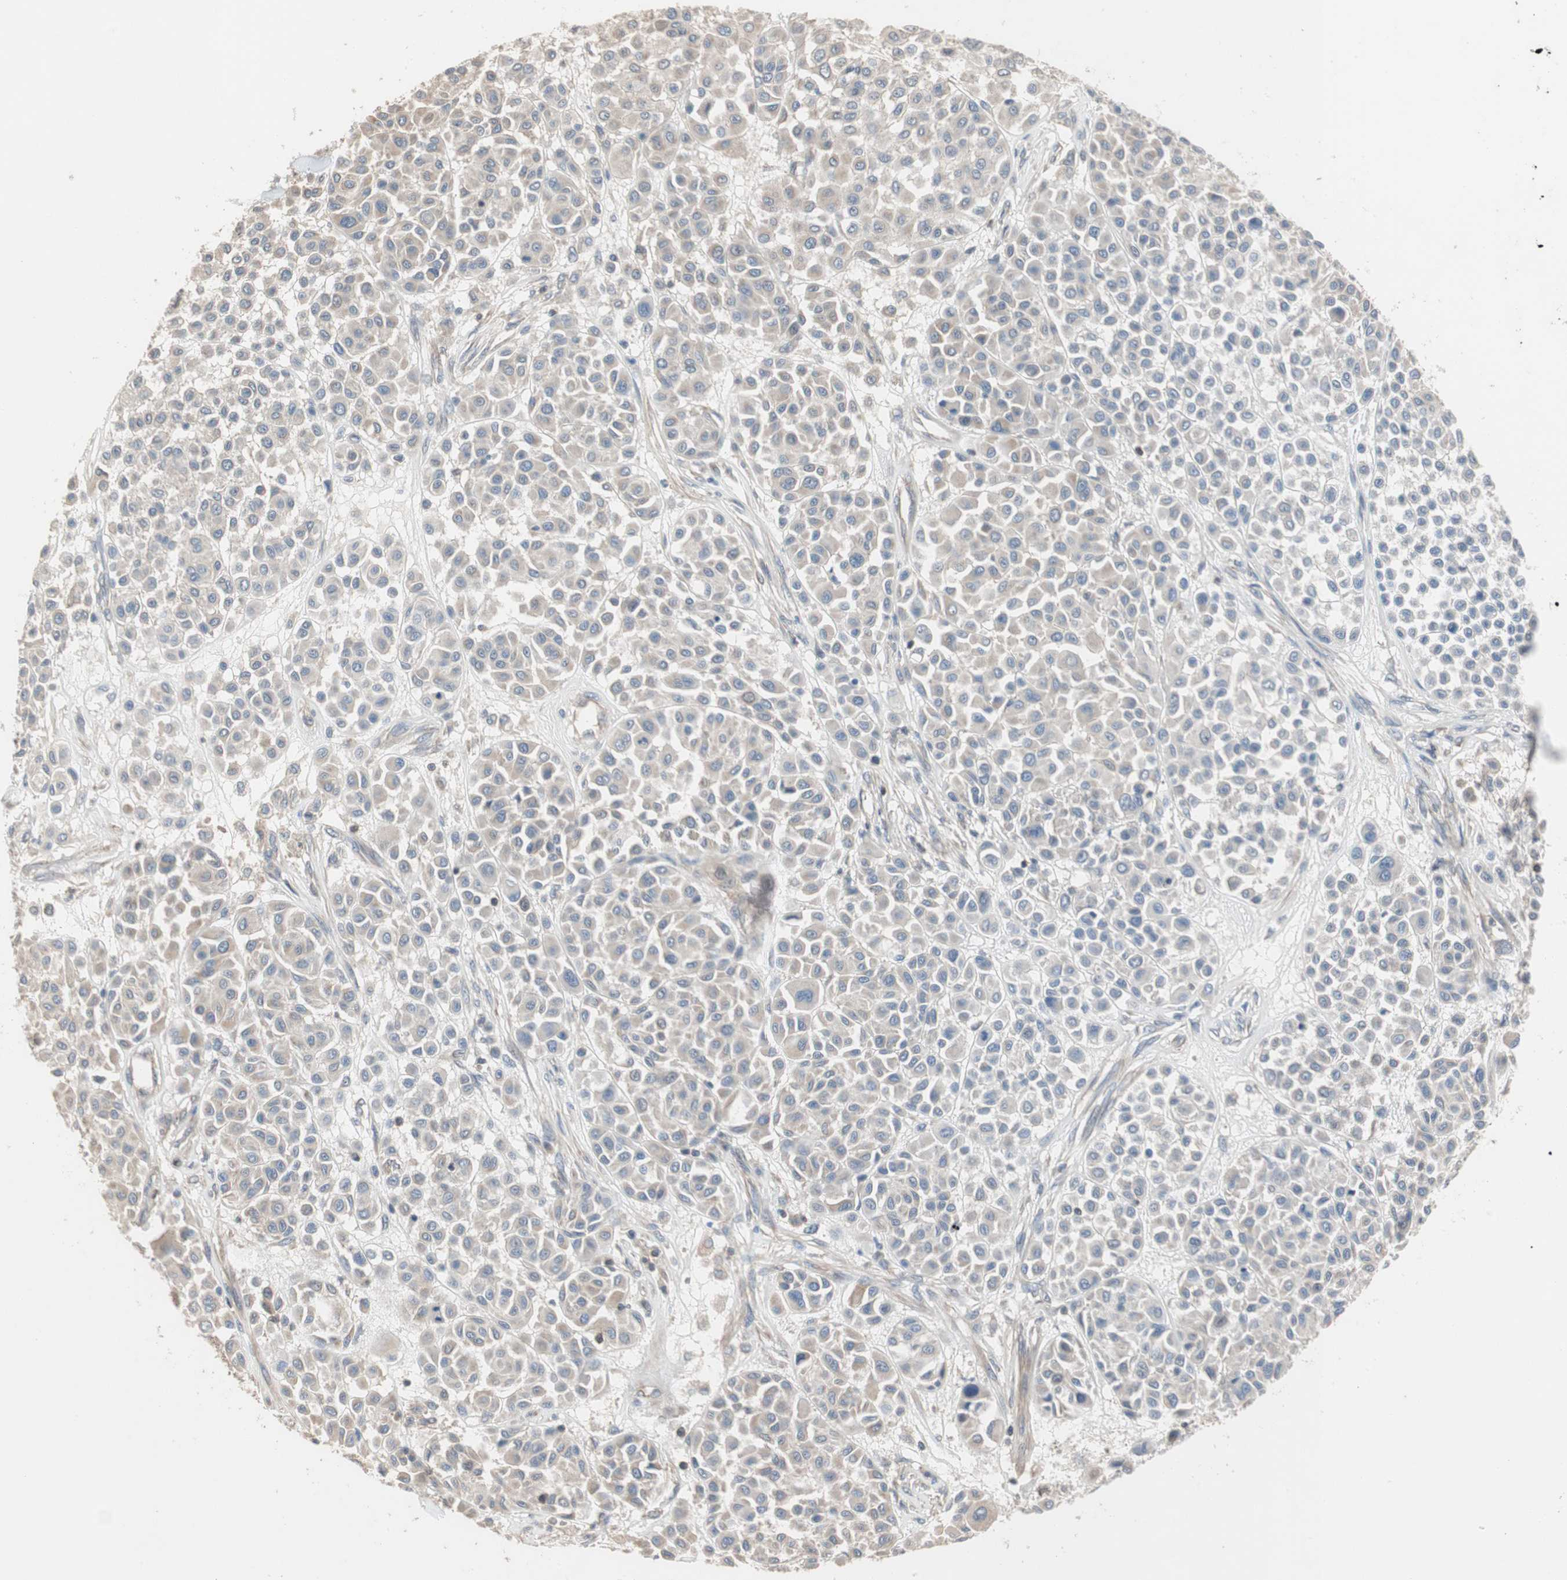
{"staining": {"intensity": "weak", "quantity": ">75%", "location": "cytoplasmic/membranous"}, "tissue": "melanoma", "cell_type": "Tumor cells", "image_type": "cancer", "snomed": [{"axis": "morphology", "description": "Malignant melanoma, Metastatic site"}, {"axis": "topography", "description": "Soft tissue"}], "caption": "Tumor cells demonstrate low levels of weak cytoplasmic/membranous staining in approximately >75% of cells in melanoma. (Brightfield microscopy of DAB IHC at high magnification).", "gene": "MAP4K2", "patient": {"sex": "male", "age": 41}}